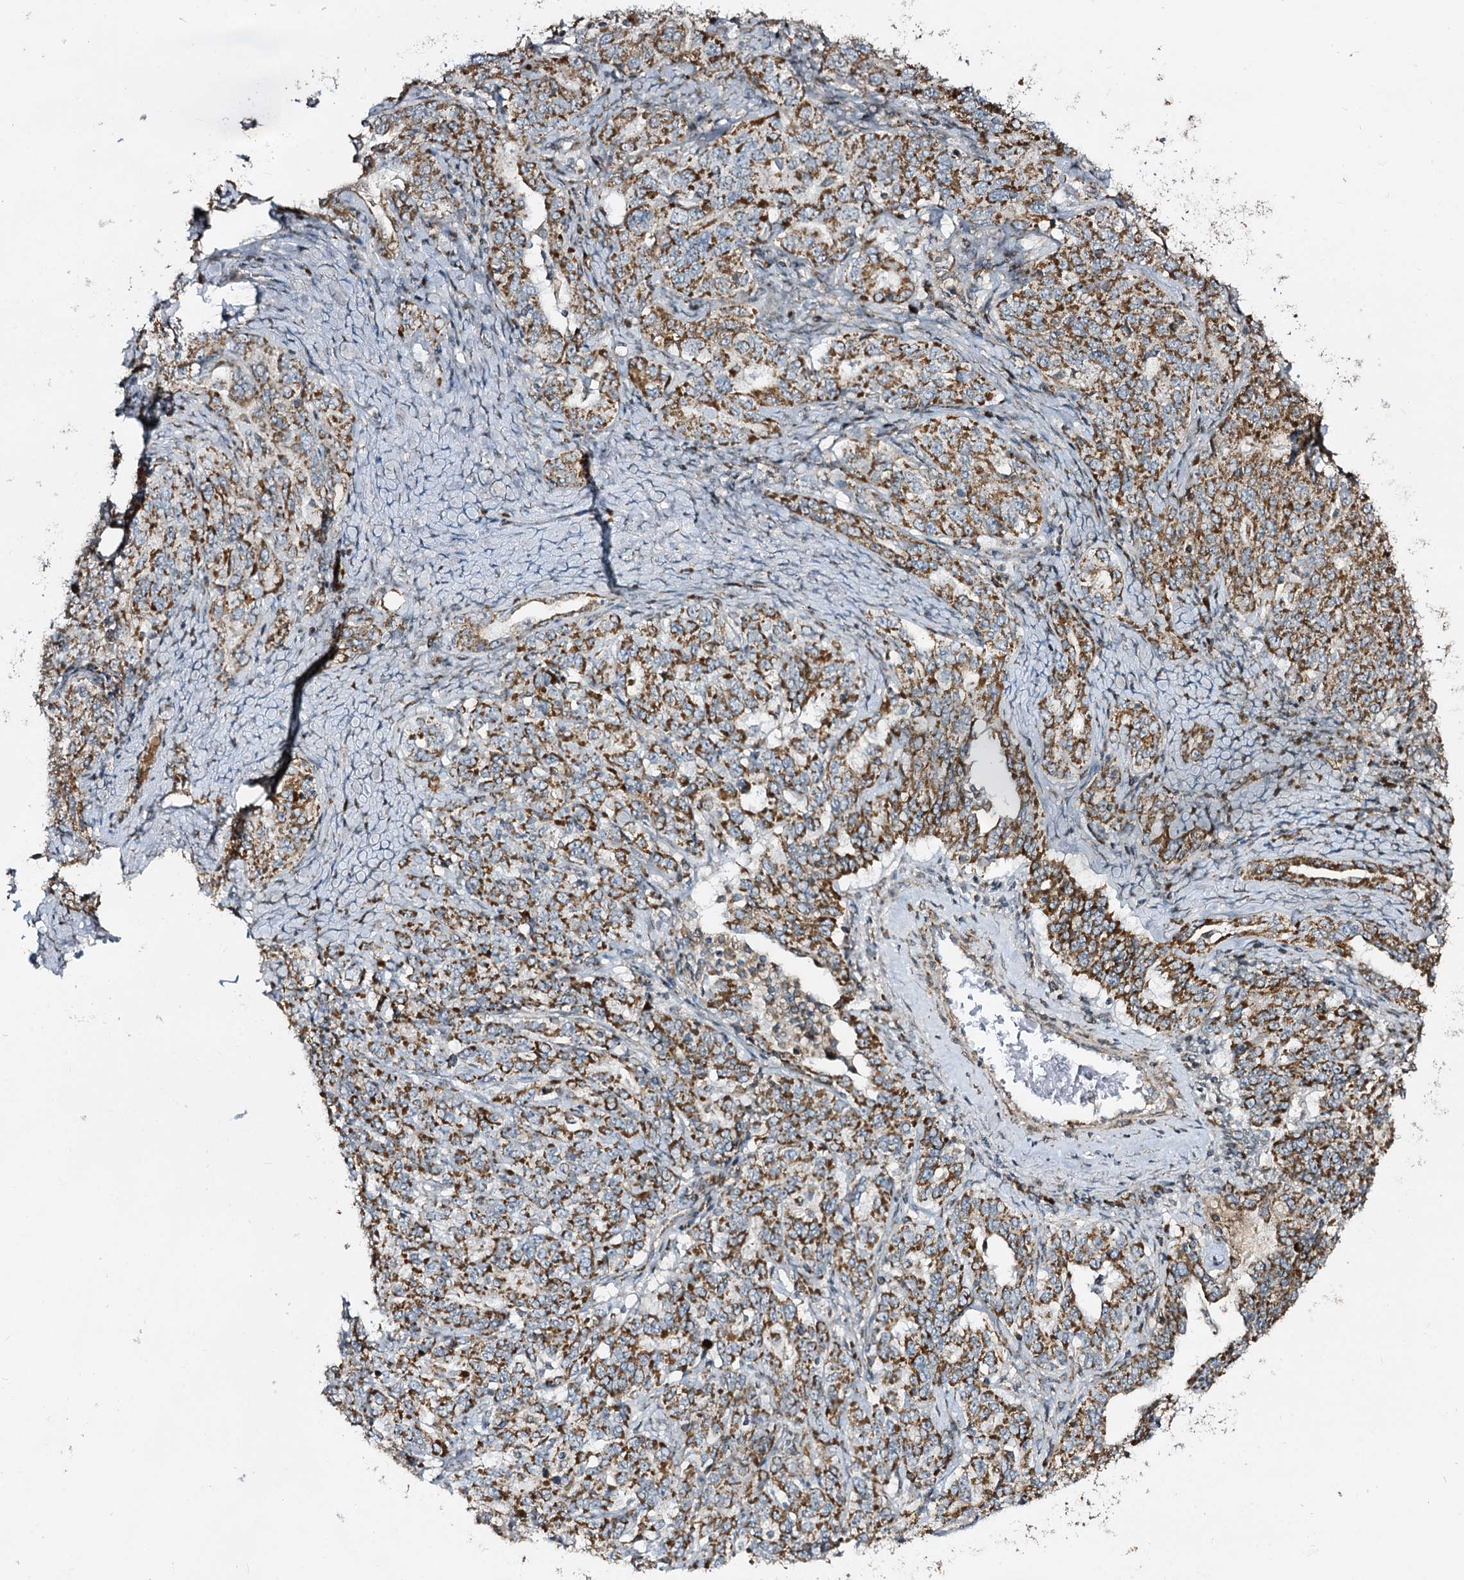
{"staining": {"intensity": "moderate", "quantity": ">75%", "location": "cytoplasmic/membranous"}, "tissue": "ovarian cancer", "cell_type": "Tumor cells", "image_type": "cancer", "snomed": [{"axis": "morphology", "description": "Carcinoma, endometroid"}, {"axis": "topography", "description": "Ovary"}], "caption": "Immunohistochemistry image of neoplastic tissue: ovarian endometroid carcinoma stained using IHC demonstrates medium levels of moderate protein expression localized specifically in the cytoplasmic/membranous of tumor cells, appearing as a cytoplasmic/membranous brown color.", "gene": "CBR4", "patient": {"sex": "female", "age": 62}}